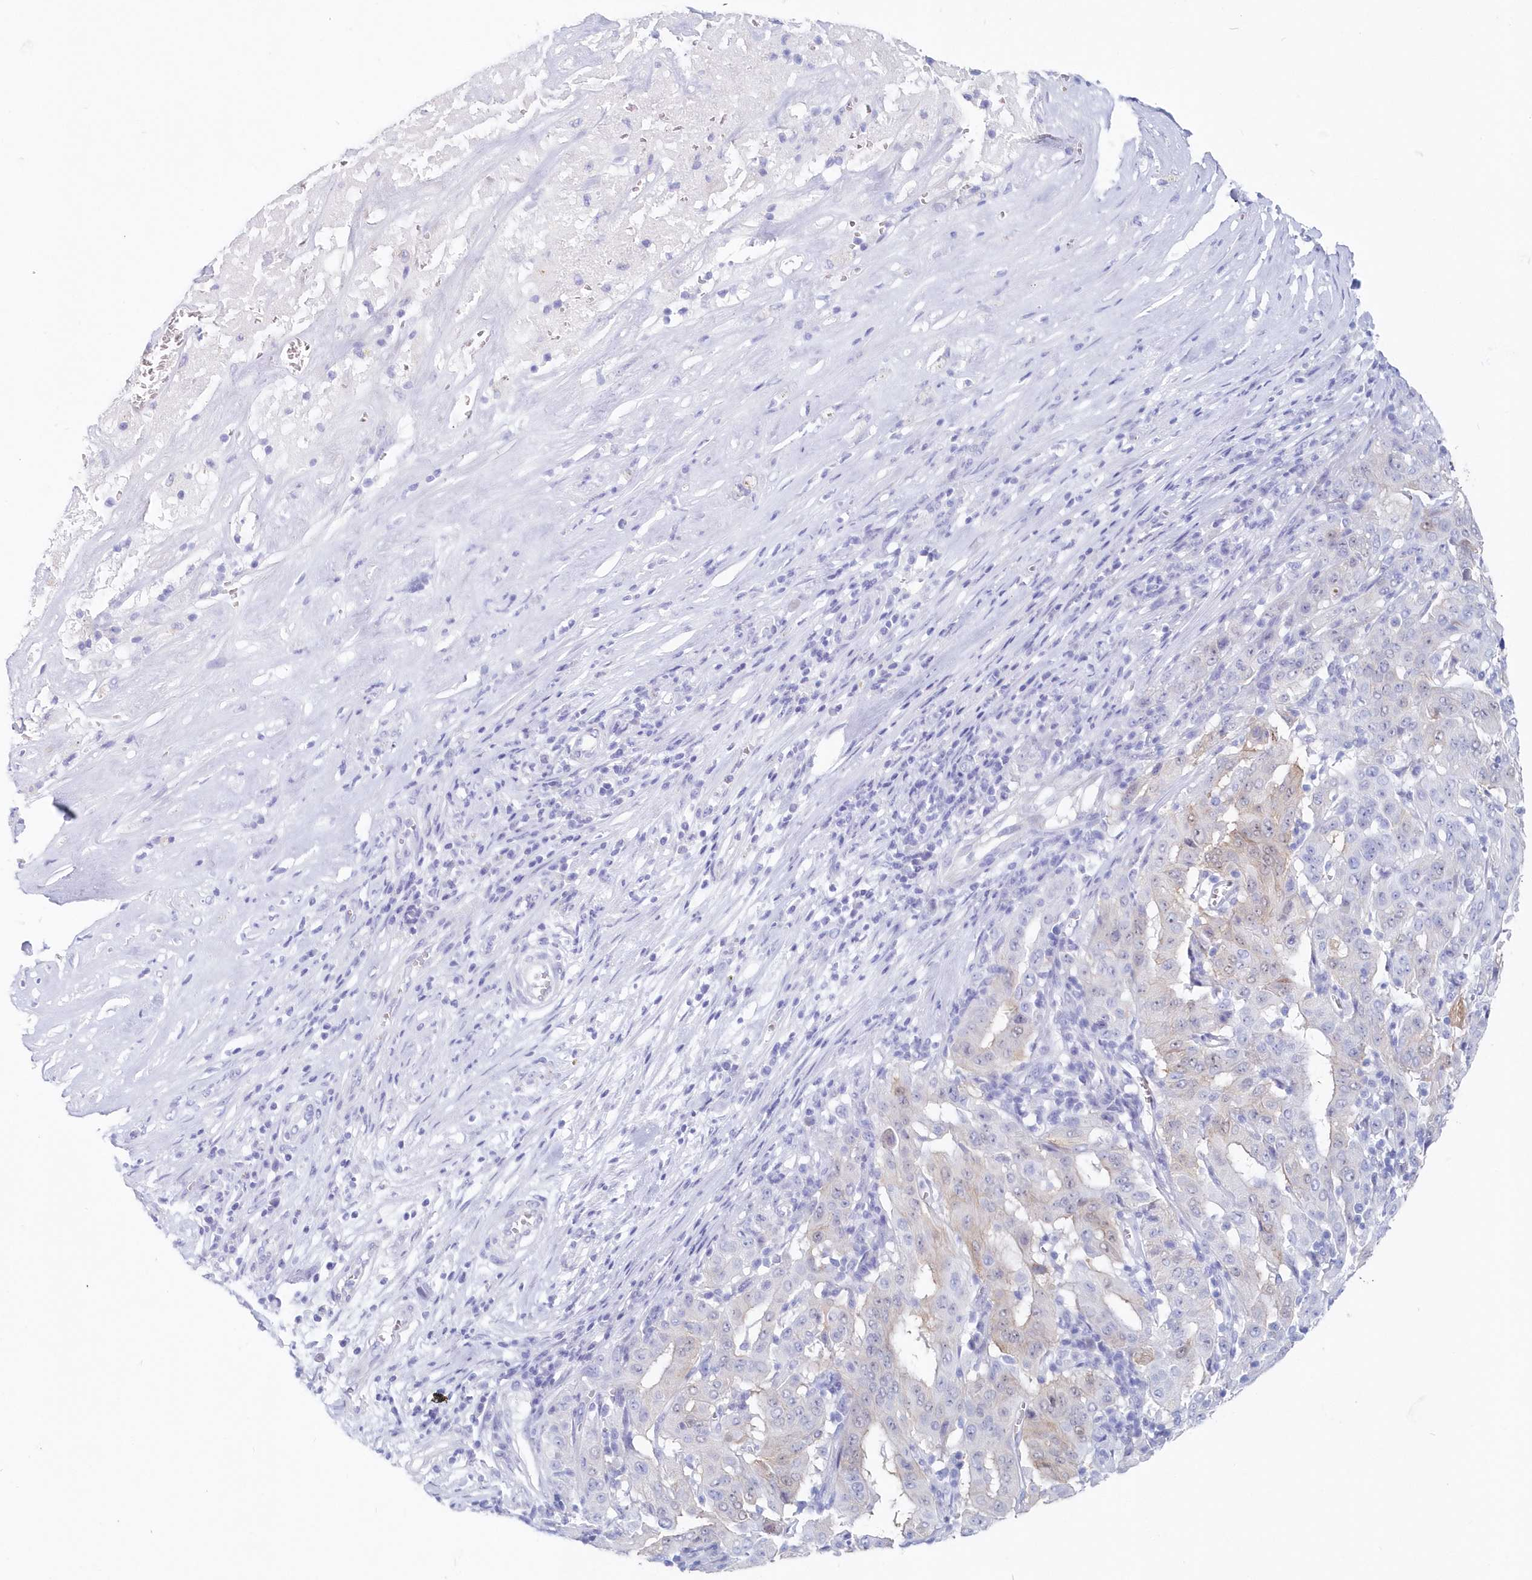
{"staining": {"intensity": "negative", "quantity": "none", "location": "none"}, "tissue": "pancreatic cancer", "cell_type": "Tumor cells", "image_type": "cancer", "snomed": [{"axis": "morphology", "description": "Adenocarcinoma, NOS"}, {"axis": "topography", "description": "Pancreas"}], "caption": "IHC image of human pancreatic adenocarcinoma stained for a protein (brown), which shows no staining in tumor cells.", "gene": "CSNK1G2", "patient": {"sex": "male", "age": 63}}